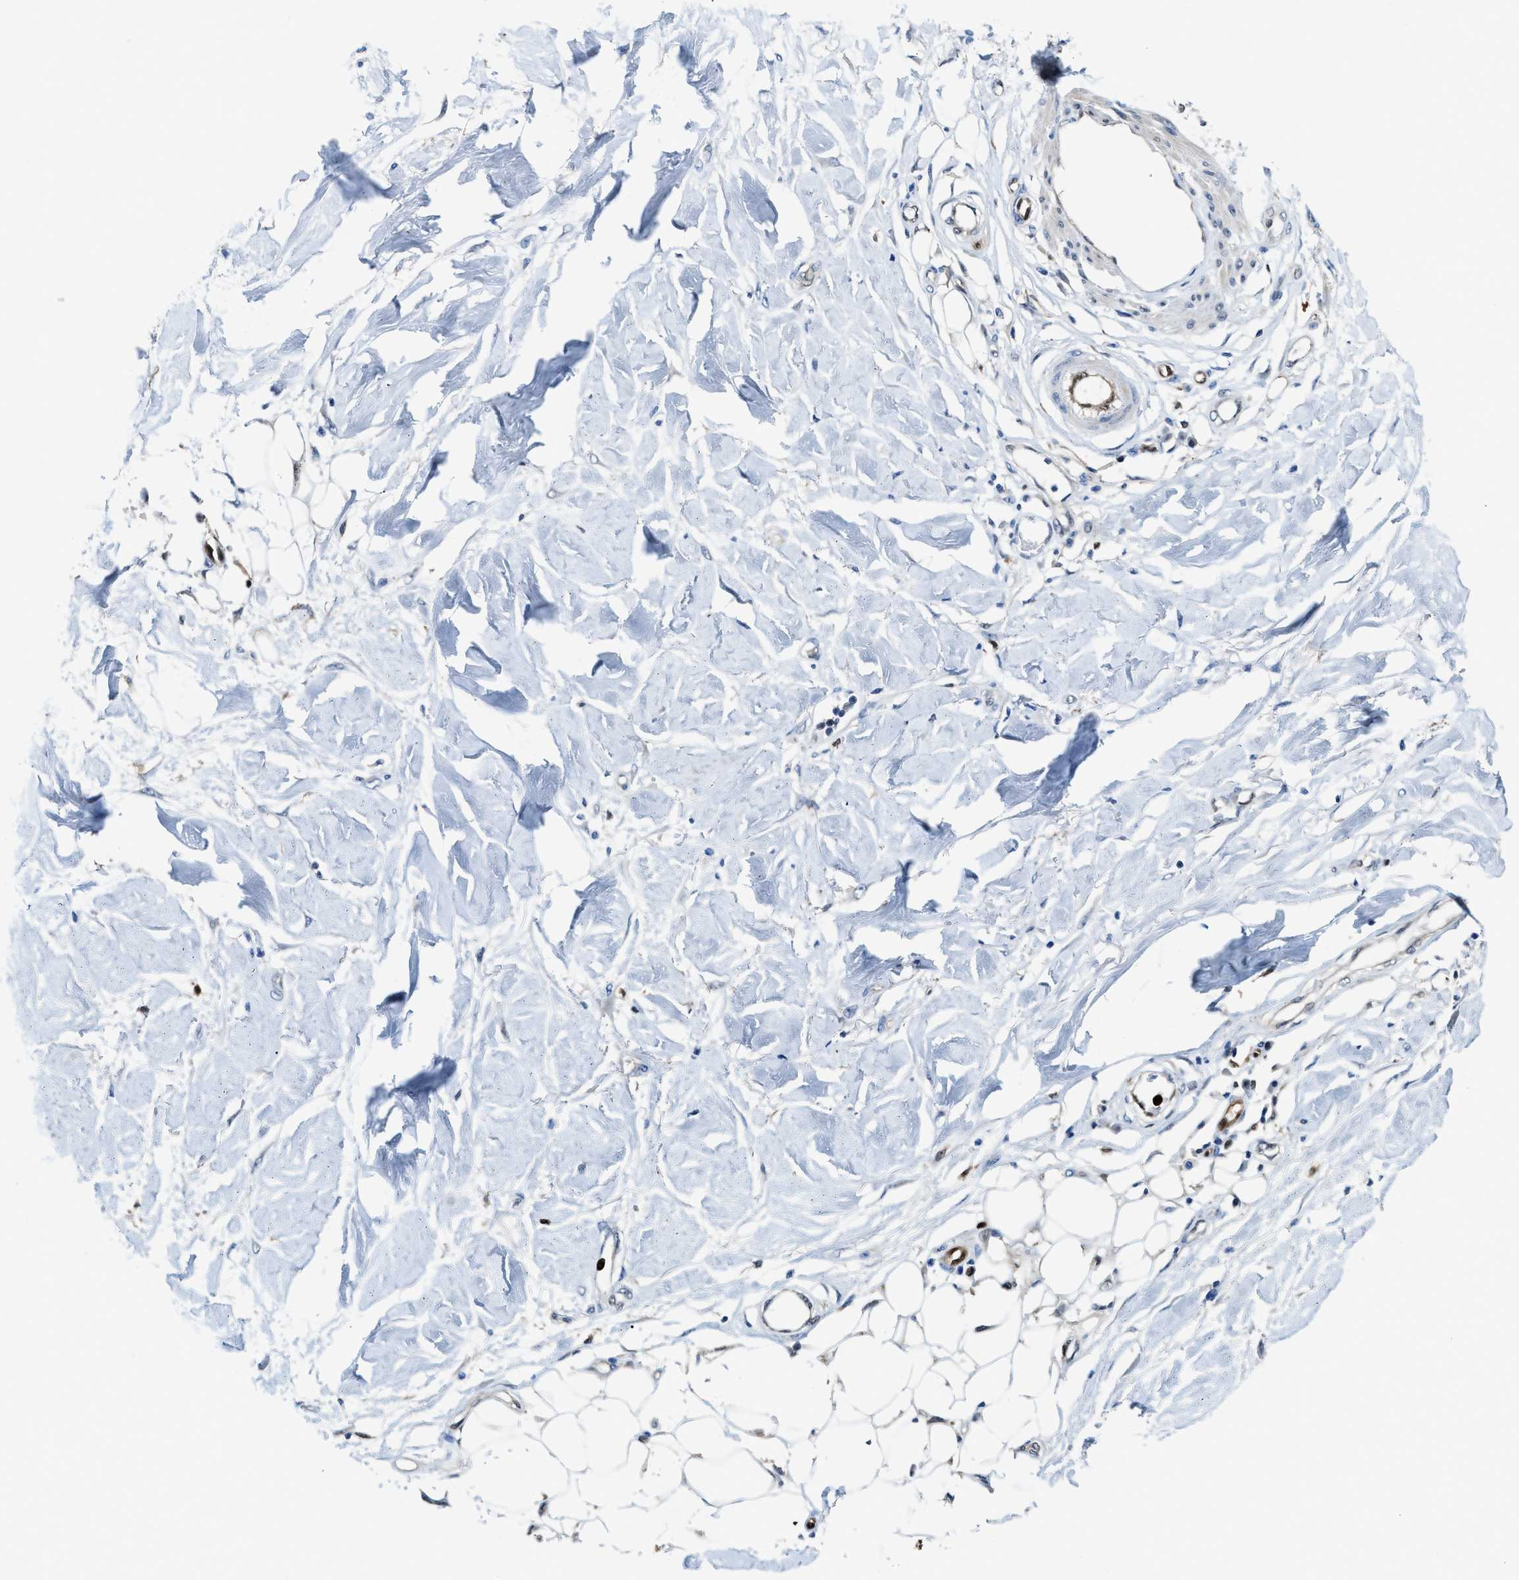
{"staining": {"intensity": "moderate", "quantity": "<25%", "location": "nuclear"}, "tissue": "adipose tissue", "cell_type": "Adipocytes", "image_type": "normal", "snomed": [{"axis": "morphology", "description": "Normal tissue, NOS"}, {"axis": "morphology", "description": "Squamous cell carcinoma, NOS"}, {"axis": "topography", "description": "Skin"}, {"axis": "topography", "description": "Peripheral nerve tissue"}], "caption": "Immunohistochemical staining of unremarkable adipose tissue displays low levels of moderate nuclear positivity in about <25% of adipocytes.", "gene": "LTA4H", "patient": {"sex": "male", "age": 83}}